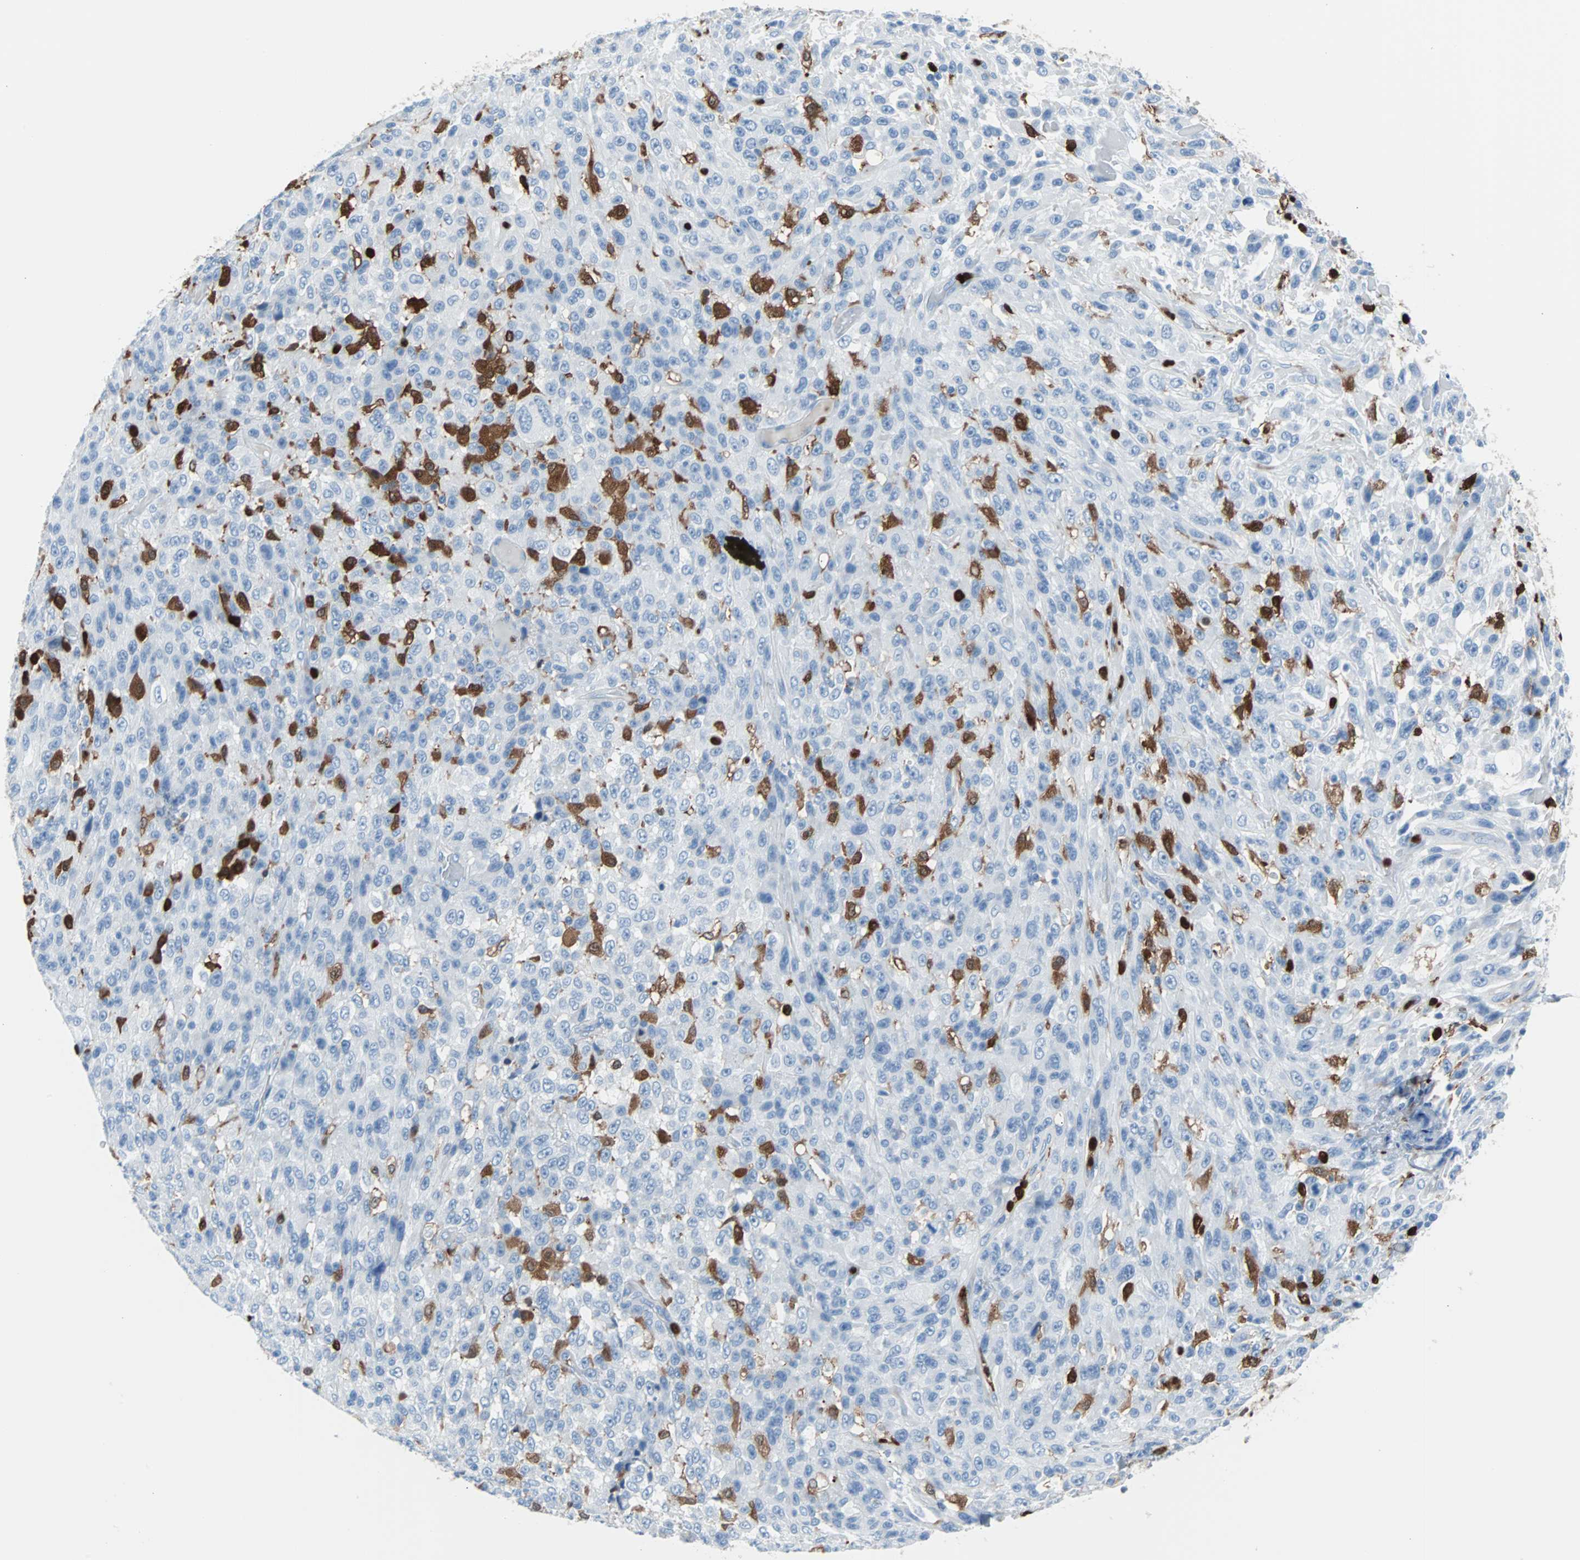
{"staining": {"intensity": "negative", "quantity": "none", "location": "none"}, "tissue": "urothelial cancer", "cell_type": "Tumor cells", "image_type": "cancer", "snomed": [{"axis": "morphology", "description": "Urothelial carcinoma, High grade"}, {"axis": "topography", "description": "Urinary bladder"}], "caption": "Tumor cells show no significant staining in high-grade urothelial carcinoma.", "gene": "SYK", "patient": {"sex": "male", "age": 66}}